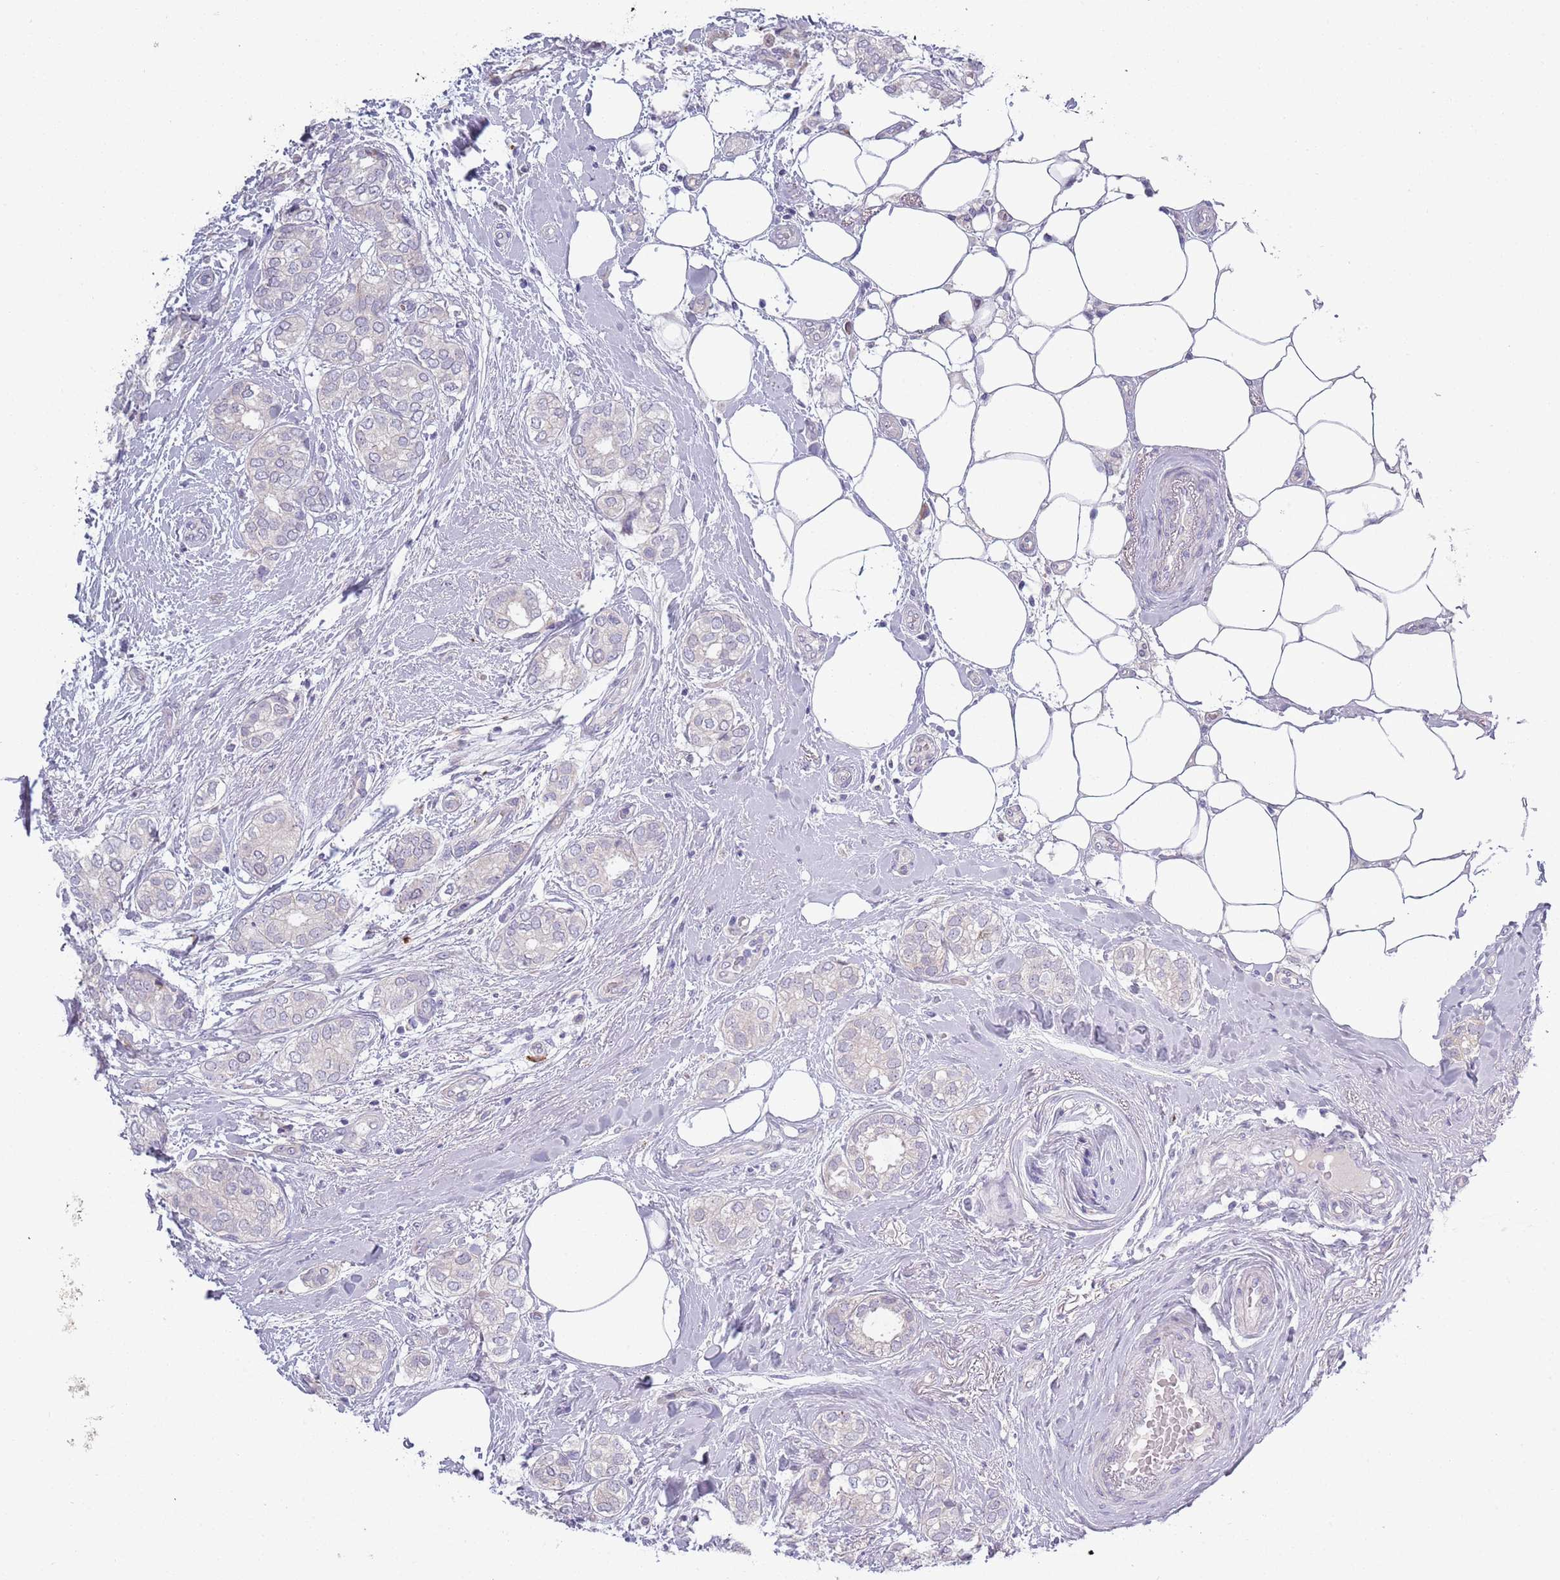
{"staining": {"intensity": "negative", "quantity": "none", "location": "none"}, "tissue": "breast cancer", "cell_type": "Tumor cells", "image_type": "cancer", "snomed": [{"axis": "morphology", "description": "Duct carcinoma"}, {"axis": "topography", "description": "Breast"}], "caption": "Tumor cells show no significant protein positivity in breast cancer. The staining is performed using DAB (3,3'-diaminobenzidine) brown chromogen with nuclei counter-stained in using hematoxylin.", "gene": "LTB", "patient": {"sex": "female", "age": 73}}